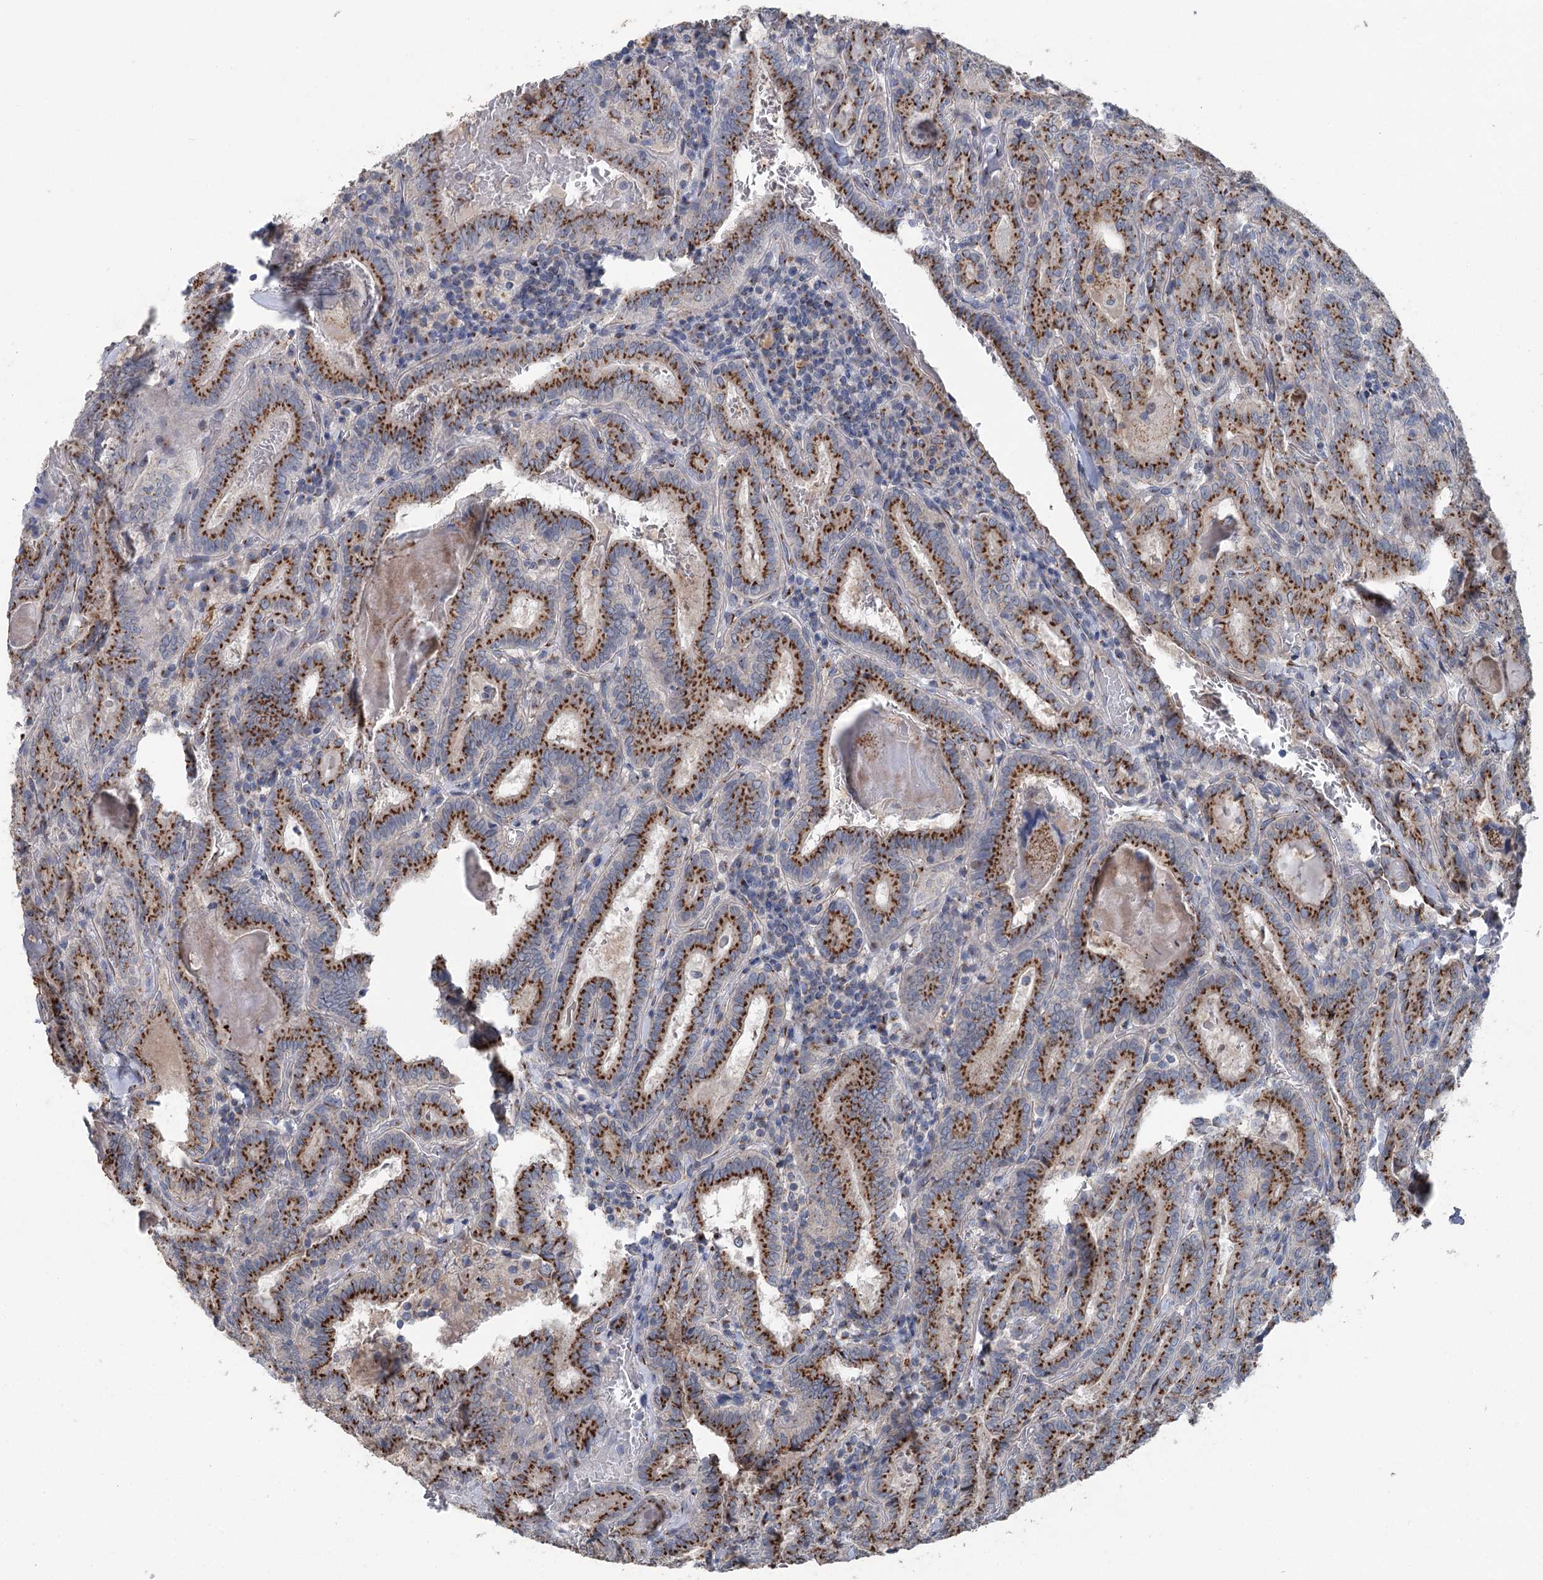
{"staining": {"intensity": "strong", "quantity": ">75%", "location": "cytoplasmic/membranous"}, "tissue": "thyroid cancer", "cell_type": "Tumor cells", "image_type": "cancer", "snomed": [{"axis": "morphology", "description": "Papillary adenocarcinoma, NOS"}, {"axis": "topography", "description": "Thyroid gland"}], "caption": "Thyroid cancer stained with immunohistochemistry reveals strong cytoplasmic/membranous positivity in approximately >75% of tumor cells.", "gene": "ITIH5", "patient": {"sex": "female", "age": 72}}